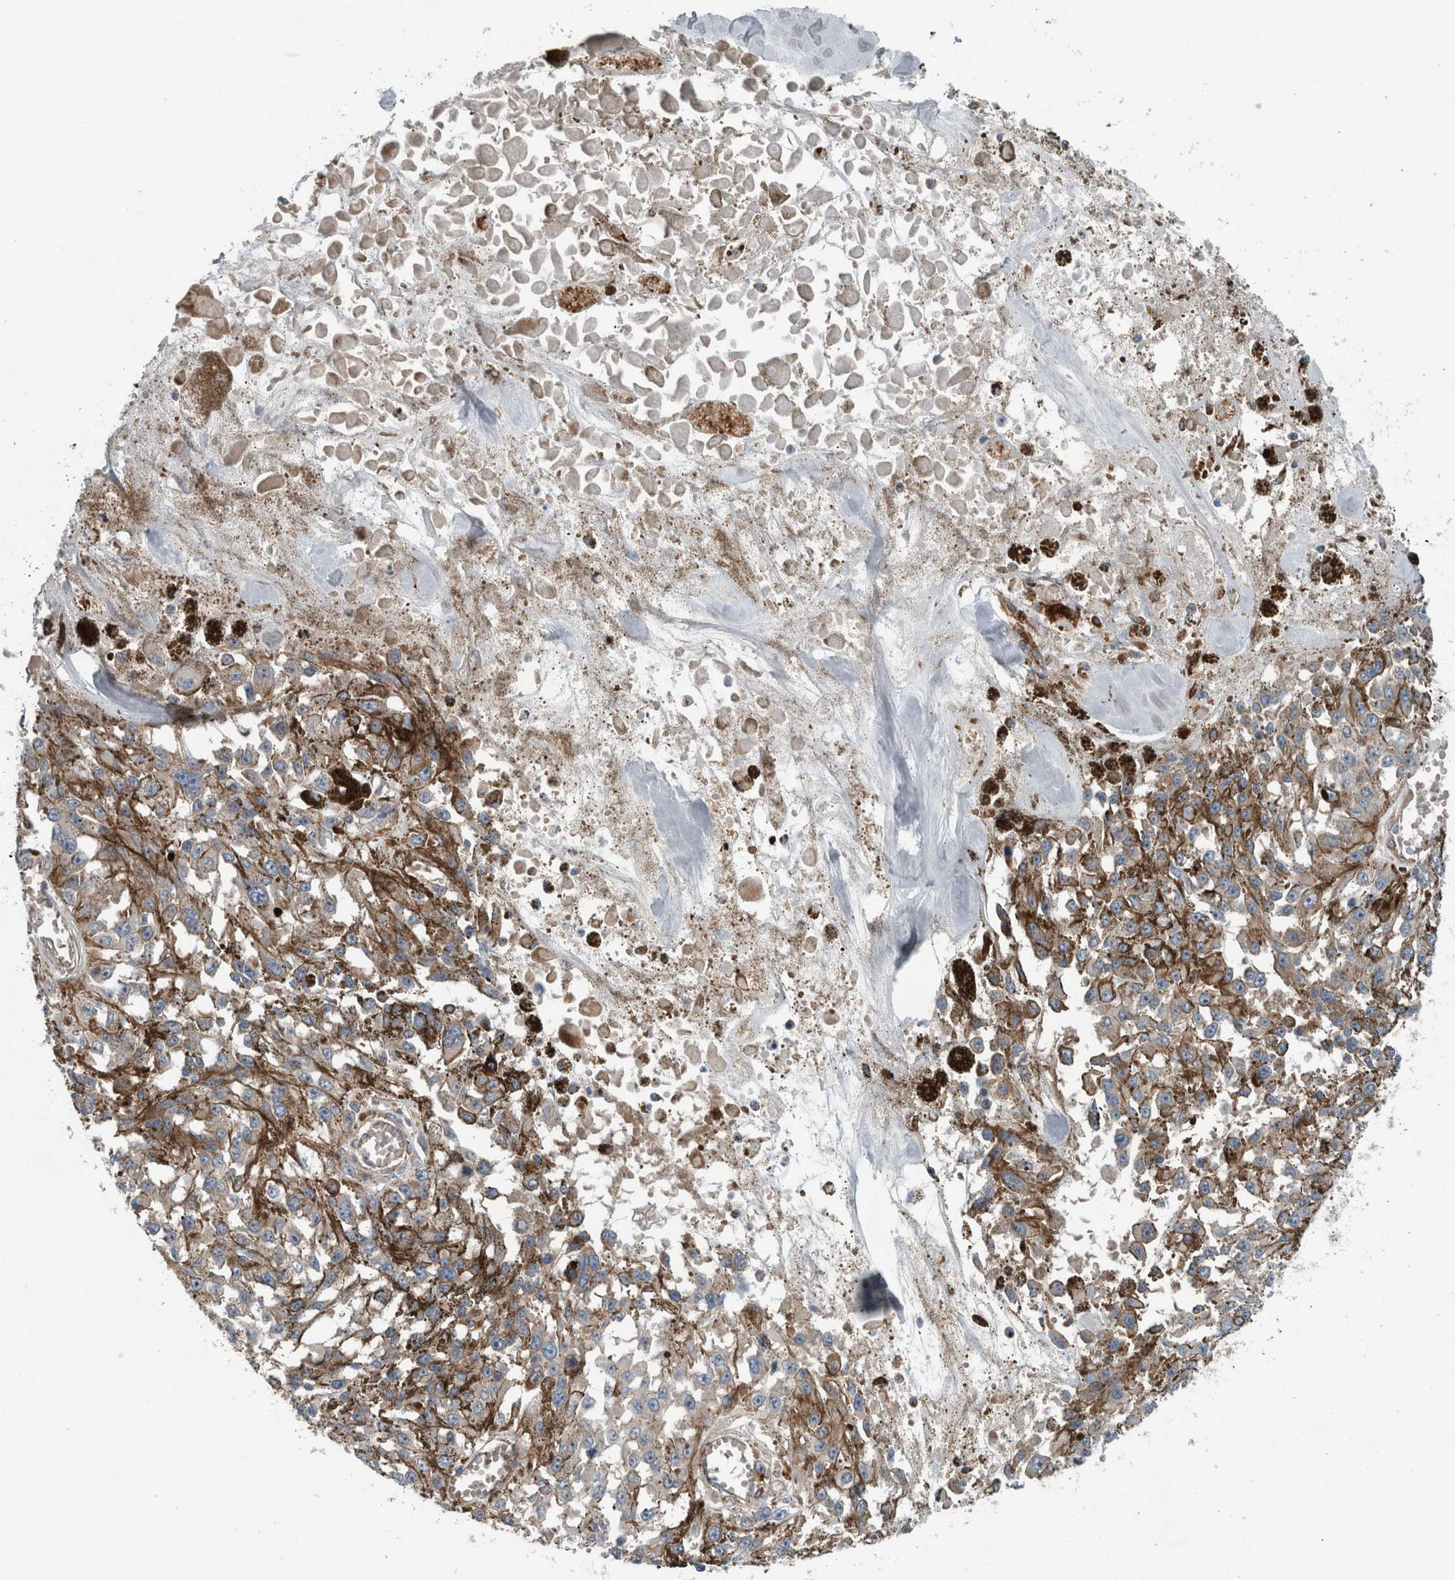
{"staining": {"intensity": "negative", "quantity": "none", "location": "none"}, "tissue": "melanoma", "cell_type": "Tumor cells", "image_type": "cancer", "snomed": [{"axis": "morphology", "description": "Malignant melanoma, Metastatic site"}, {"axis": "topography", "description": "Lymph node"}], "caption": "Human melanoma stained for a protein using IHC demonstrates no expression in tumor cells.", "gene": "GLT8D2", "patient": {"sex": "male", "age": 59}}